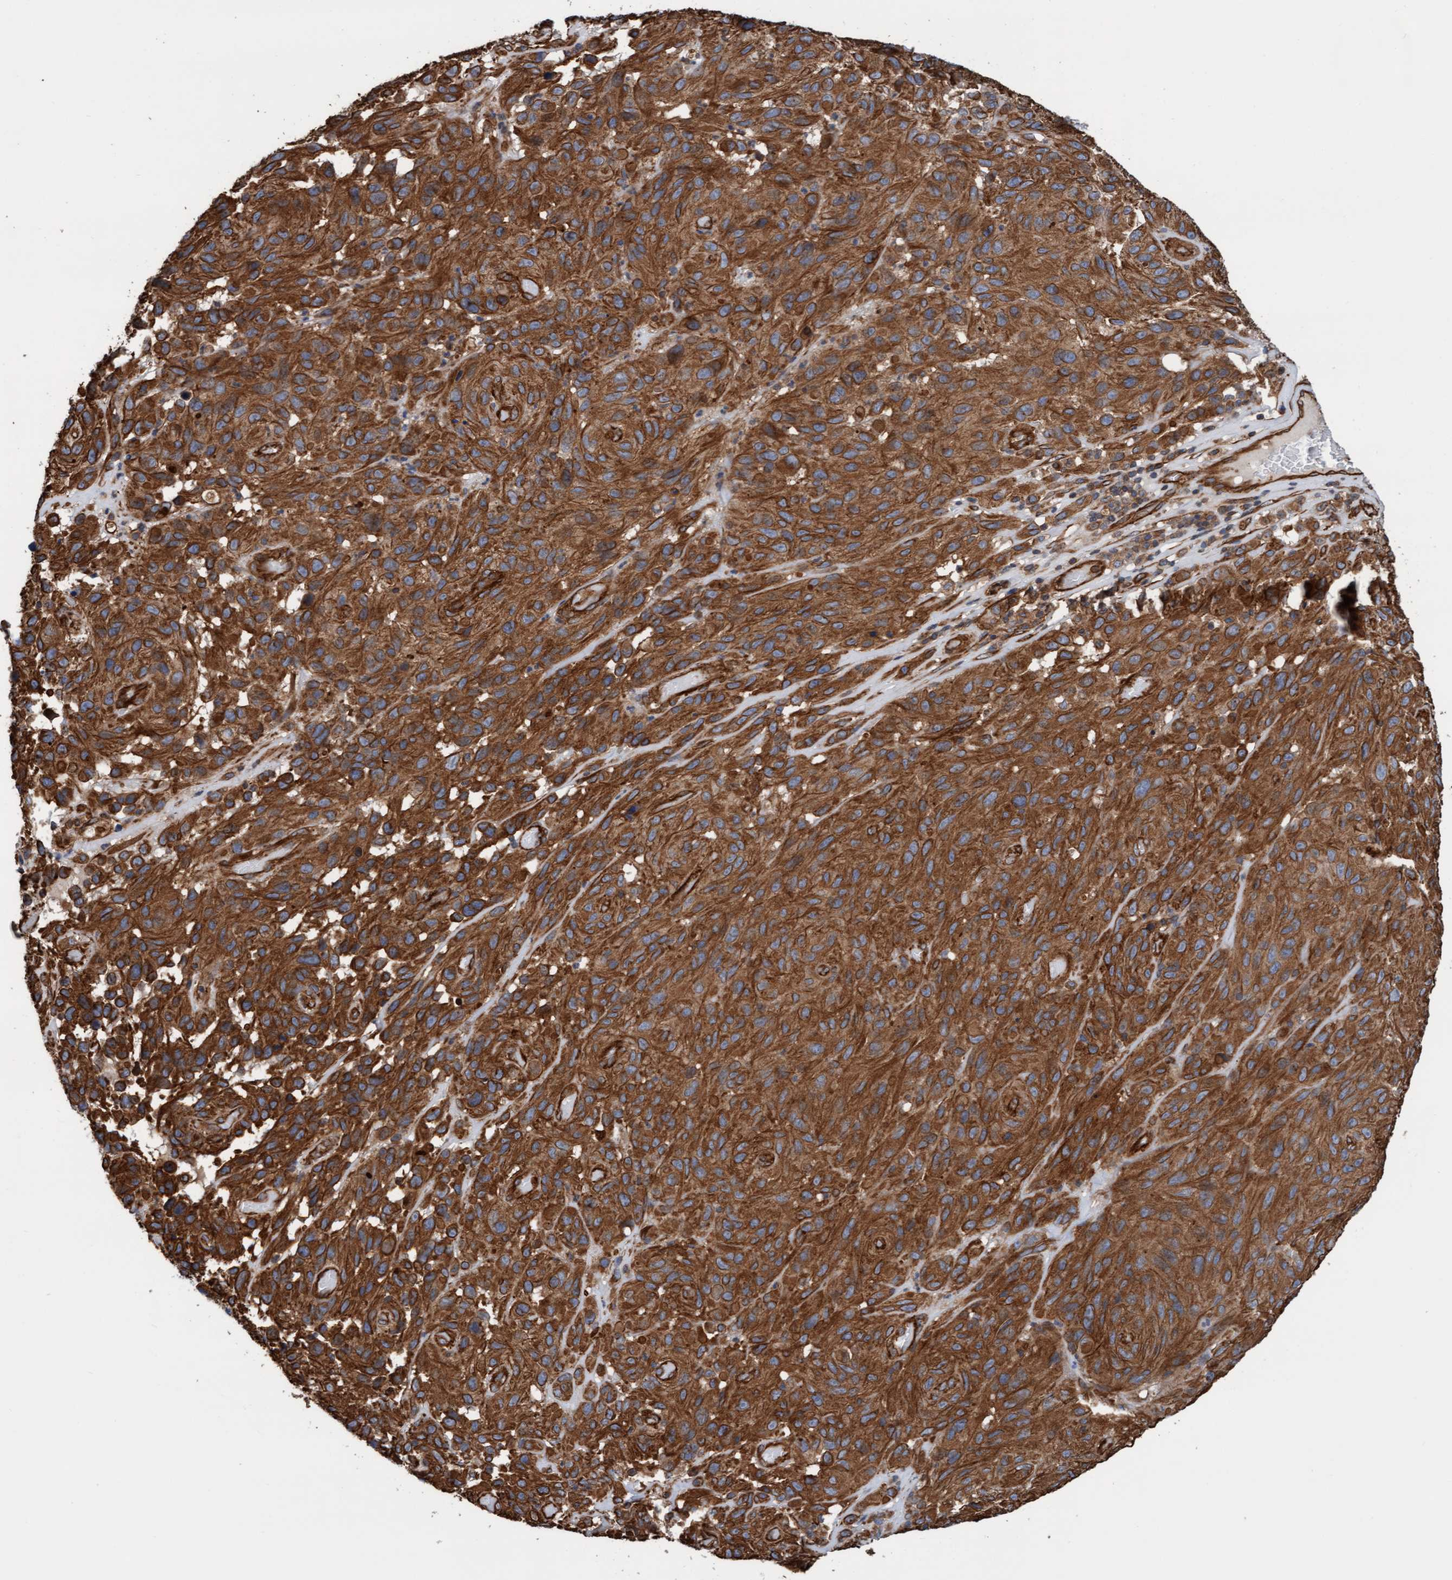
{"staining": {"intensity": "strong", "quantity": ">75%", "location": "cytoplasmic/membranous"}, "tissue": "melanoma", "cell_type": "Tumor cells", "image_type": "cancer", "snomed": [{"axis": "morphology", "description": "Malignant melanoma, NOS"}, {"axis": "topography", "description": "Skin"}], "caption": "Strong cytoplasmic/membranous staining is seen in about >75% of tumor cells in melanoma.", "gene": "STXBP4", "patient": {"sex": "male", "age": 66}}